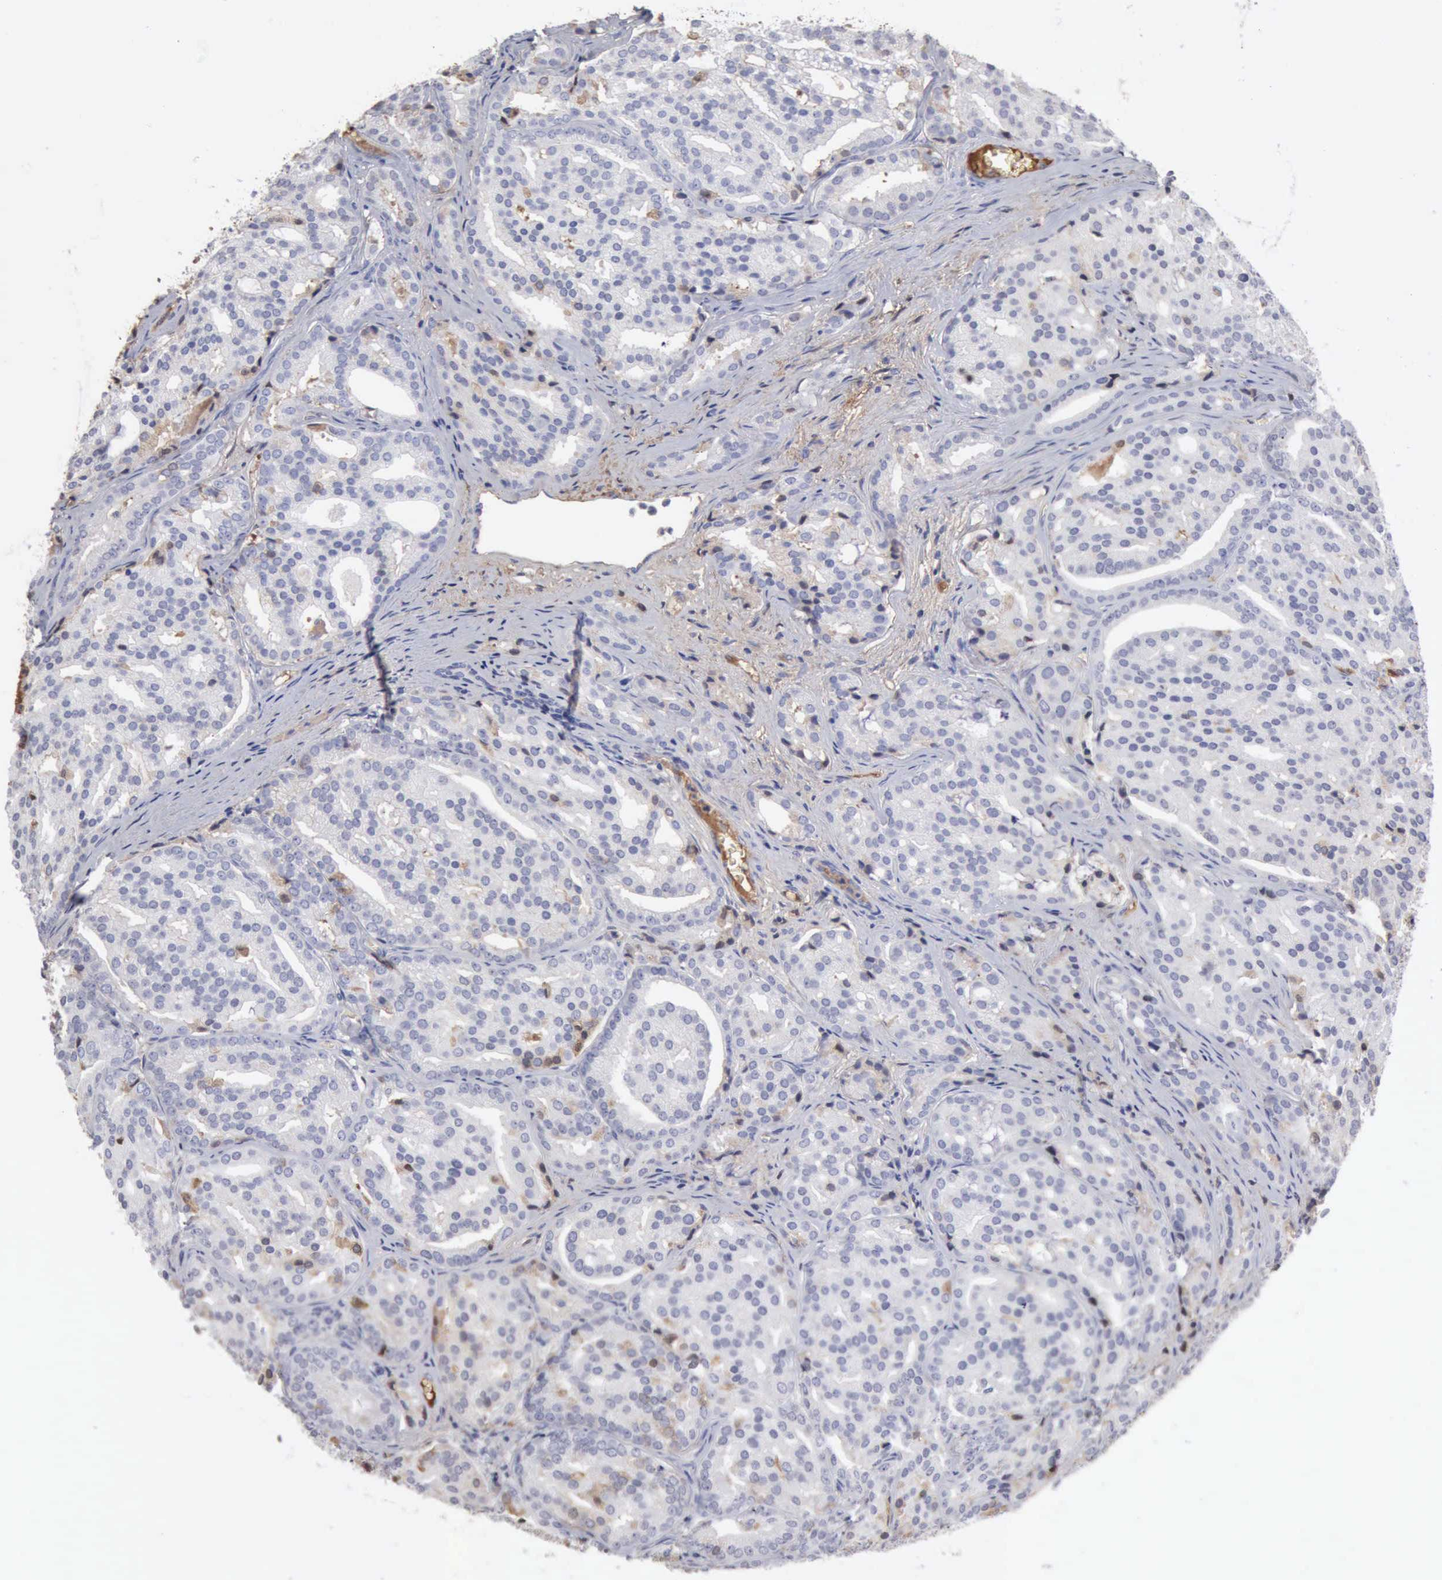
{"staining": {"intensity": "negative", "quantity": "none", "location": "none"}, "tissue": "prostate cancer", "cell_type": "Tumor cells", "image_type": "cancer", "snomed": [{"axis": "morphology", "description": "Adenocarcinoma, High grade"}, {"axis": "topography", "description": "Prostate"}], "caption": "DAB immunohistochemical staining of prostate cancer (high-grade adenocarcinoma) reveals no significant expression in tumor cells.", "gene": "SERPINA1", "patient": {"sex": "male", "age": 64}}